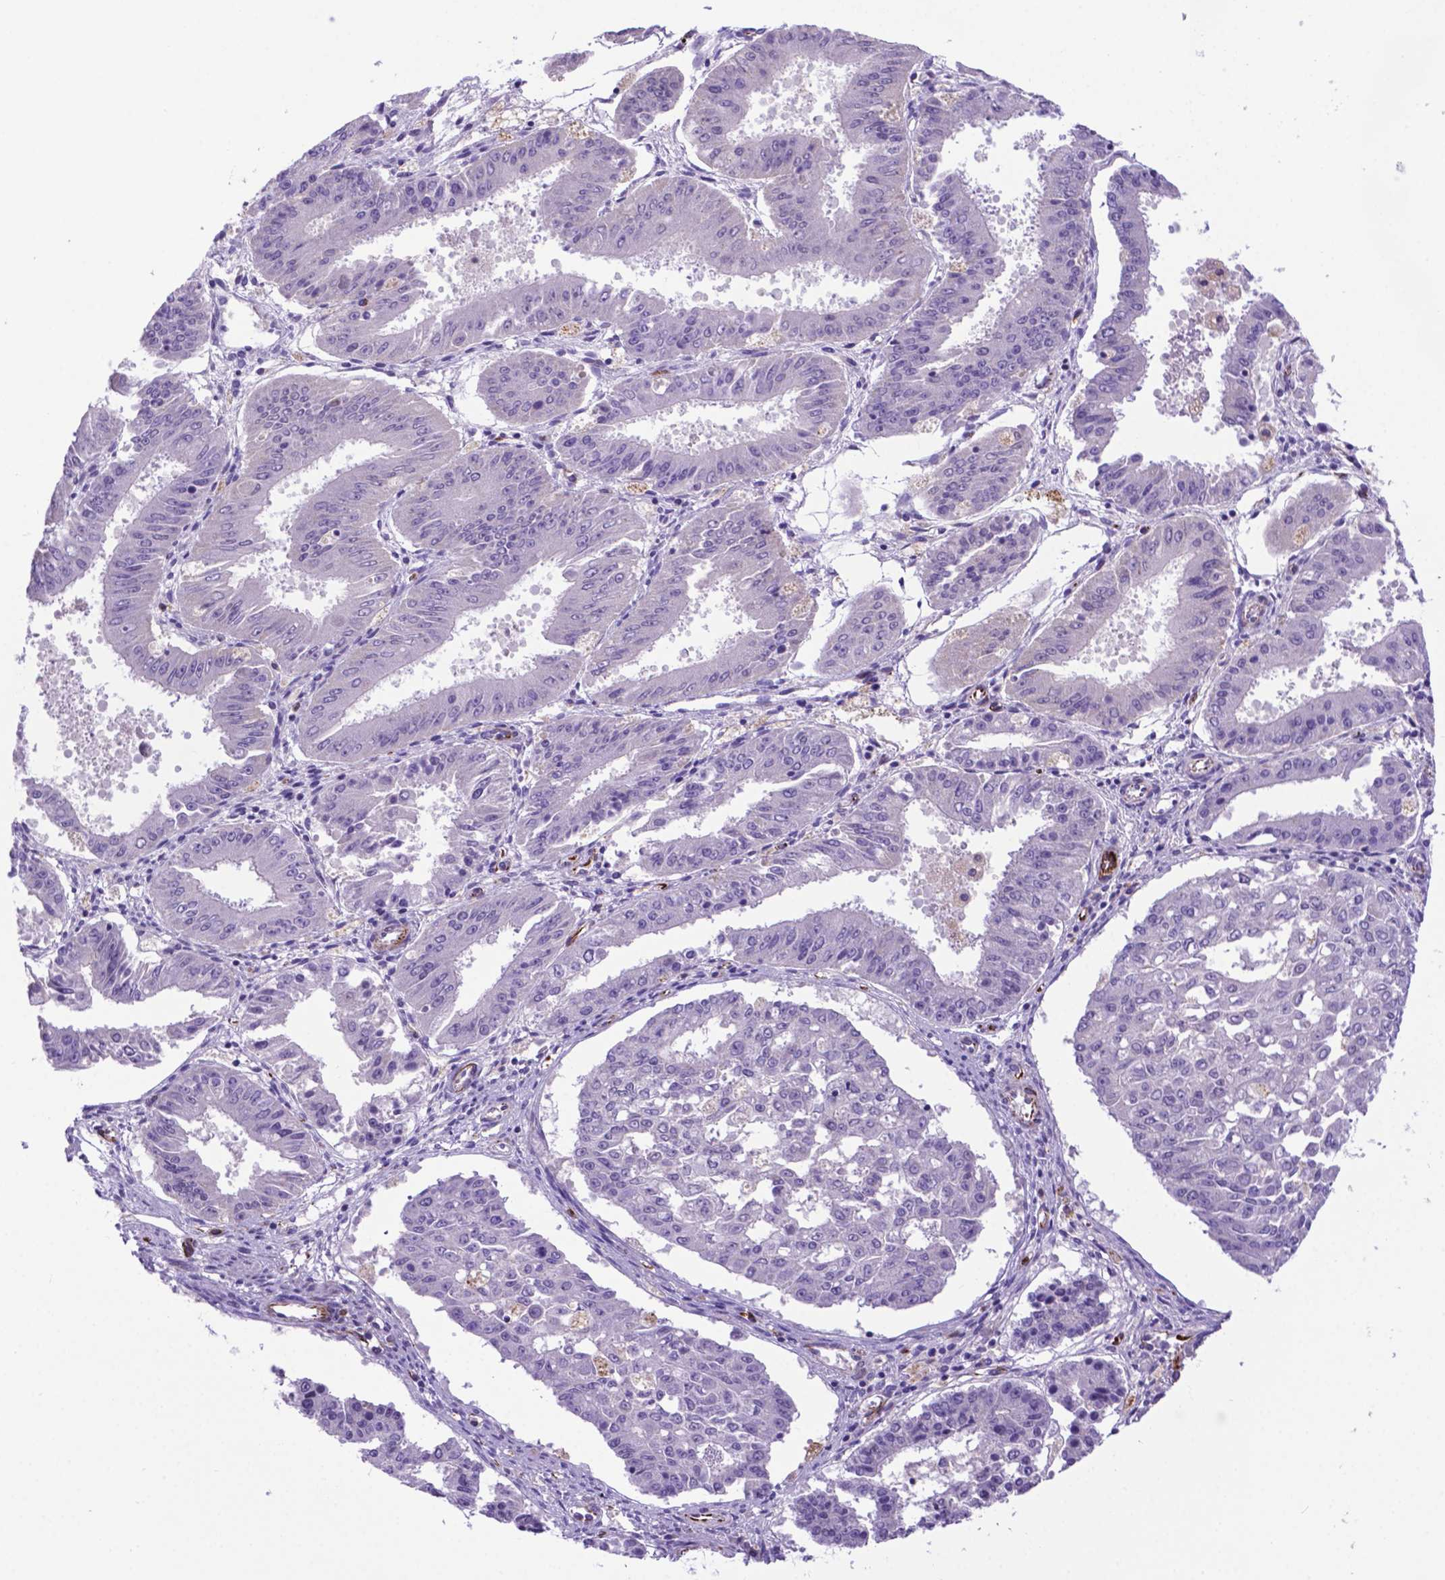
{"staining": {"intensity": "negative", "quantity": "none", "location": "none"}, "tissue": "ovarian cancer", "cell_type": "Tumor cells", "image_type": "cancer", "snomed": [{"axis": "morphology", "description": "Carcinoma, endometroid"}, {"axis": "topography", "description": "Ovary"}], "caption": "A high-resolution micrograph shows IHC staining of ovarian endometroid carcinoma, which displays no significant expression in tumor cells. Nuclei are stained in blue.", "gene": "LZTR1", "patient": {"sex": "female", "age": 42}}